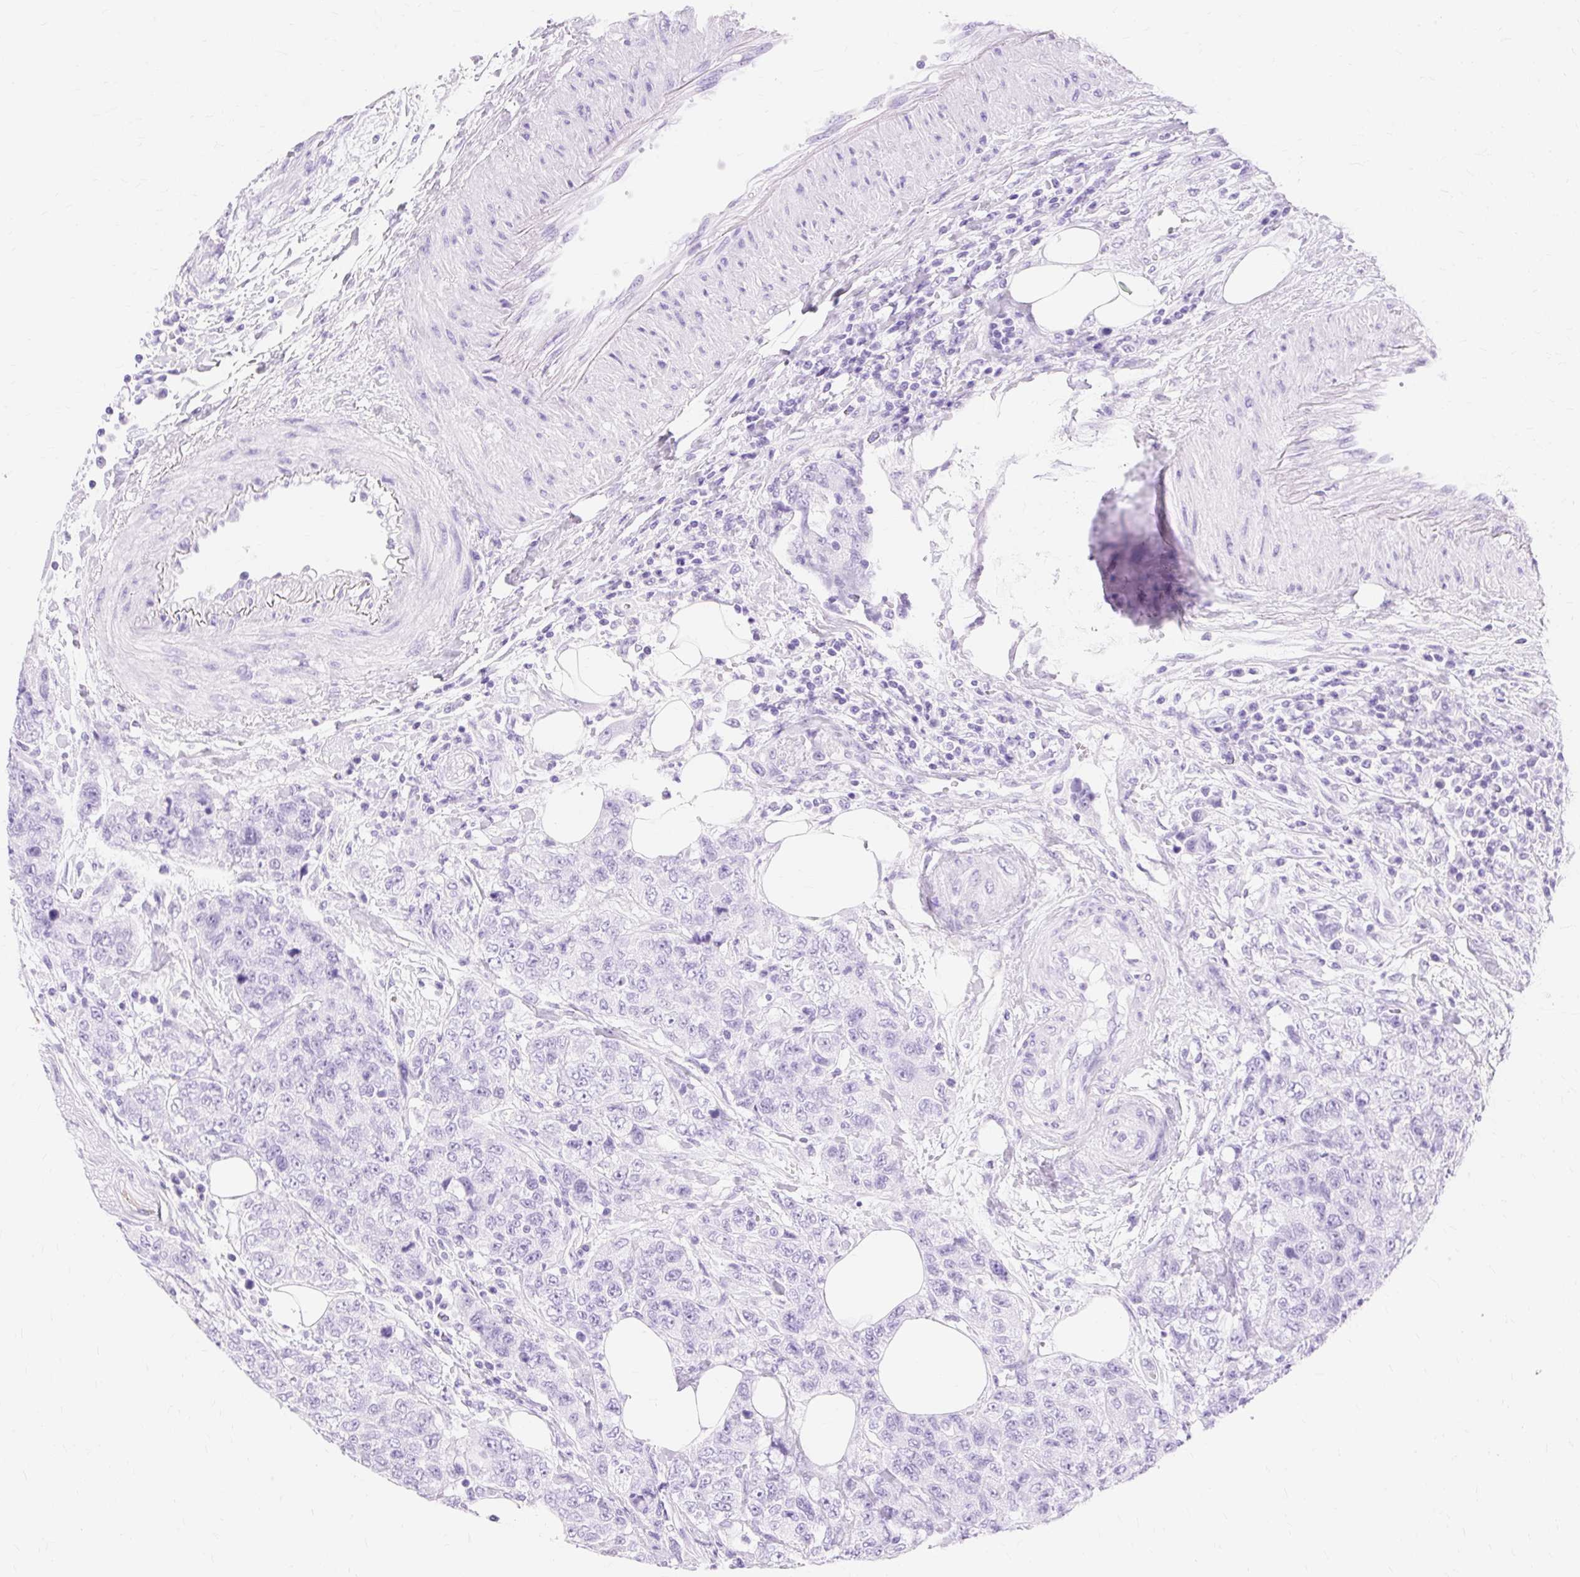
{"staining": {"intensity": "negative", "quantity": "none", "location": "none"}, "tissue": "urothelial cancer", "cell_type": "Tumor cells", "image_type": "cancer", "snomed": [{"axis": "morphology", "description": "Urothelial carcinoma, High grade"}, {"axis": "topography", "description": "Urinary bladder"}], "caption": "Photomicrograph shows no protein expression in tumor cells of high-grade urothelial carcinoma tissue.", "gene": "MBP", "patient": {"sex": "female", "age": 78}}